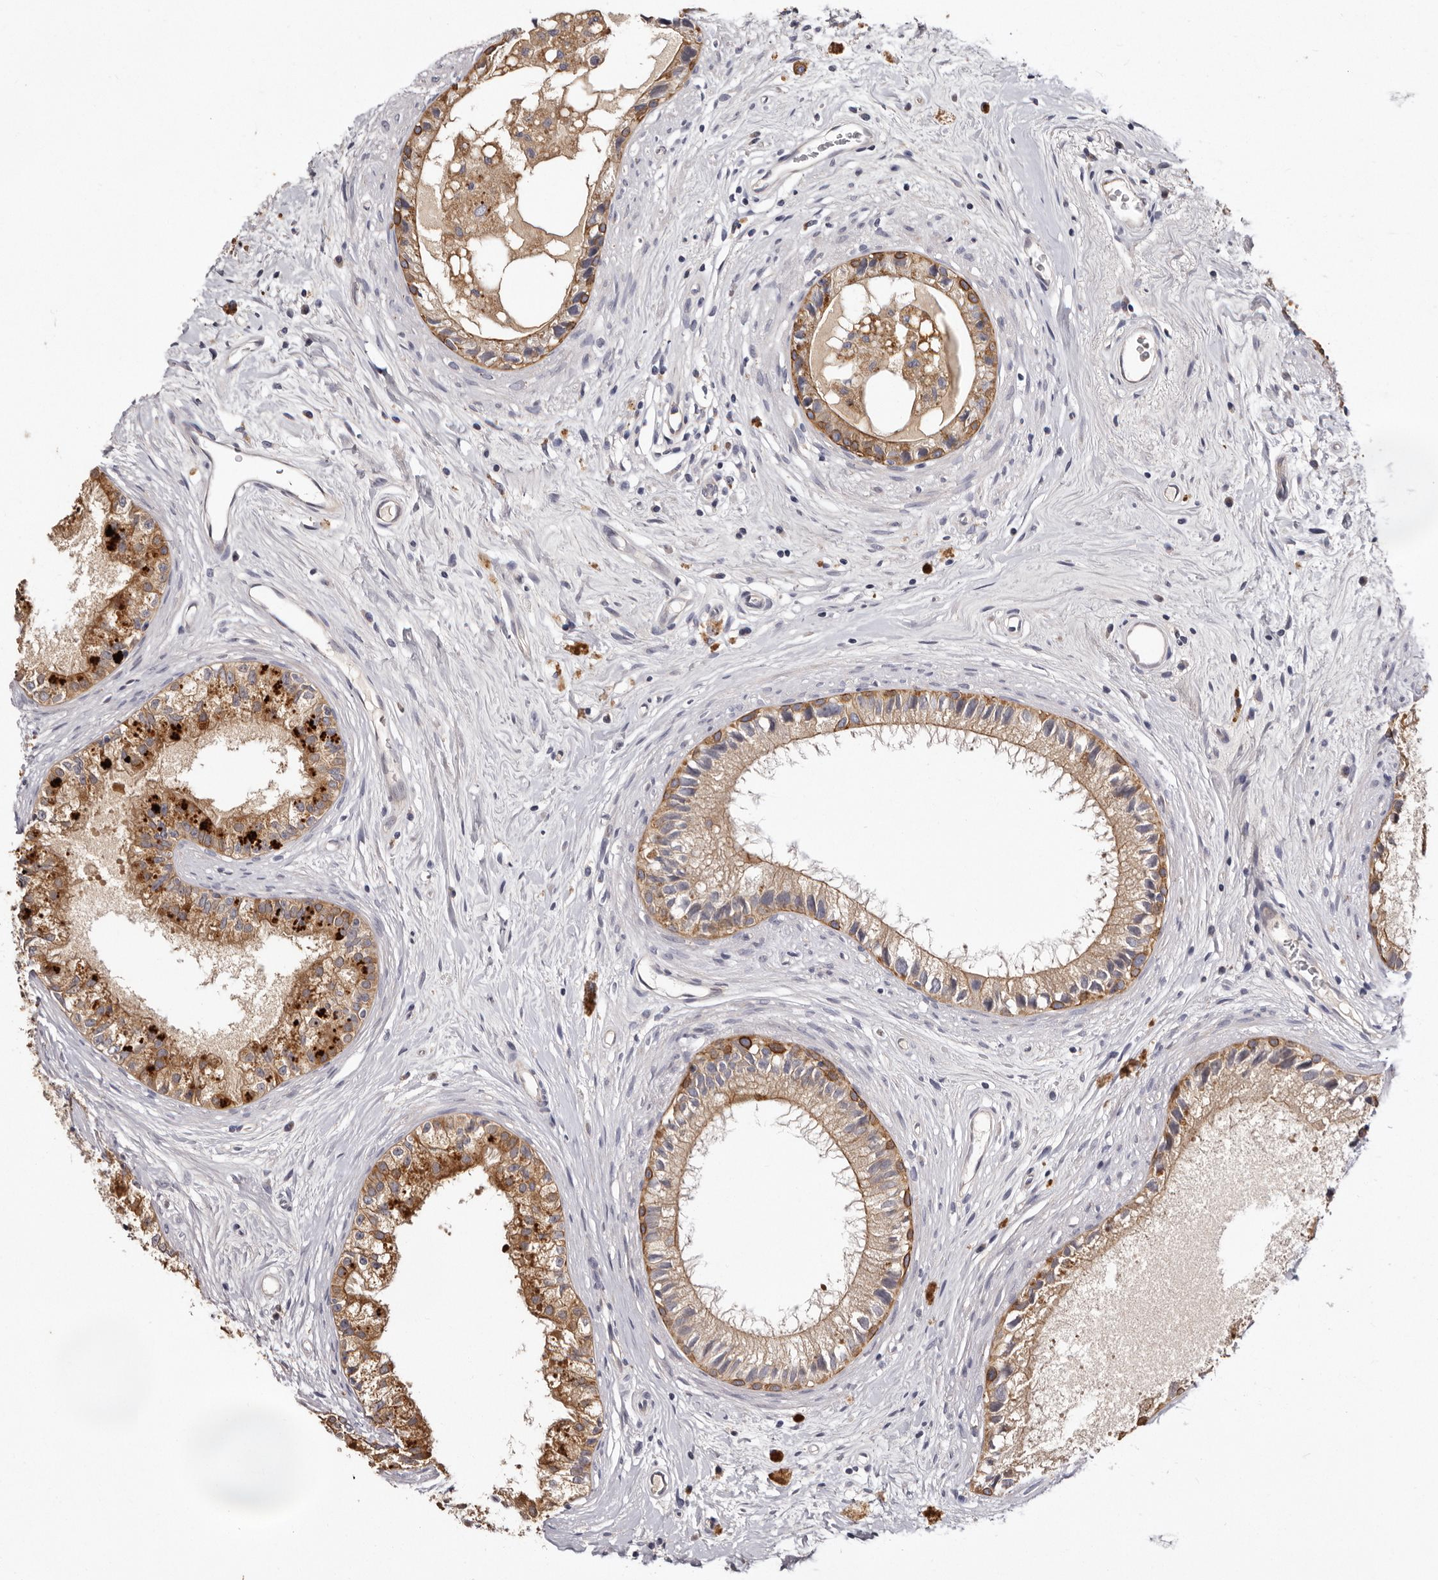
{"staining": {"intensity": "moderate", "quantity": ">75%", "location": "cytoplasmic/membranous"}, "tissue": "epididymis", "cell_type": "Glandular cells", "image_type": "normal", "snomed": [{"axis": "morphology", "description": "Normal tissue, NOS"}, {"axis": "topography", "description": "Epididymis"}], "caption": "Immunohistochemistry (IHC) (DAB) staining of benign epididymis shows moderate cytoplasmic/membranous protein staining in approximately >75% of glandular cells. (IHC, brightfield microscopy, high magnification).", "gene": "STK16", "patient": {"sex": "male", "age": 80}}